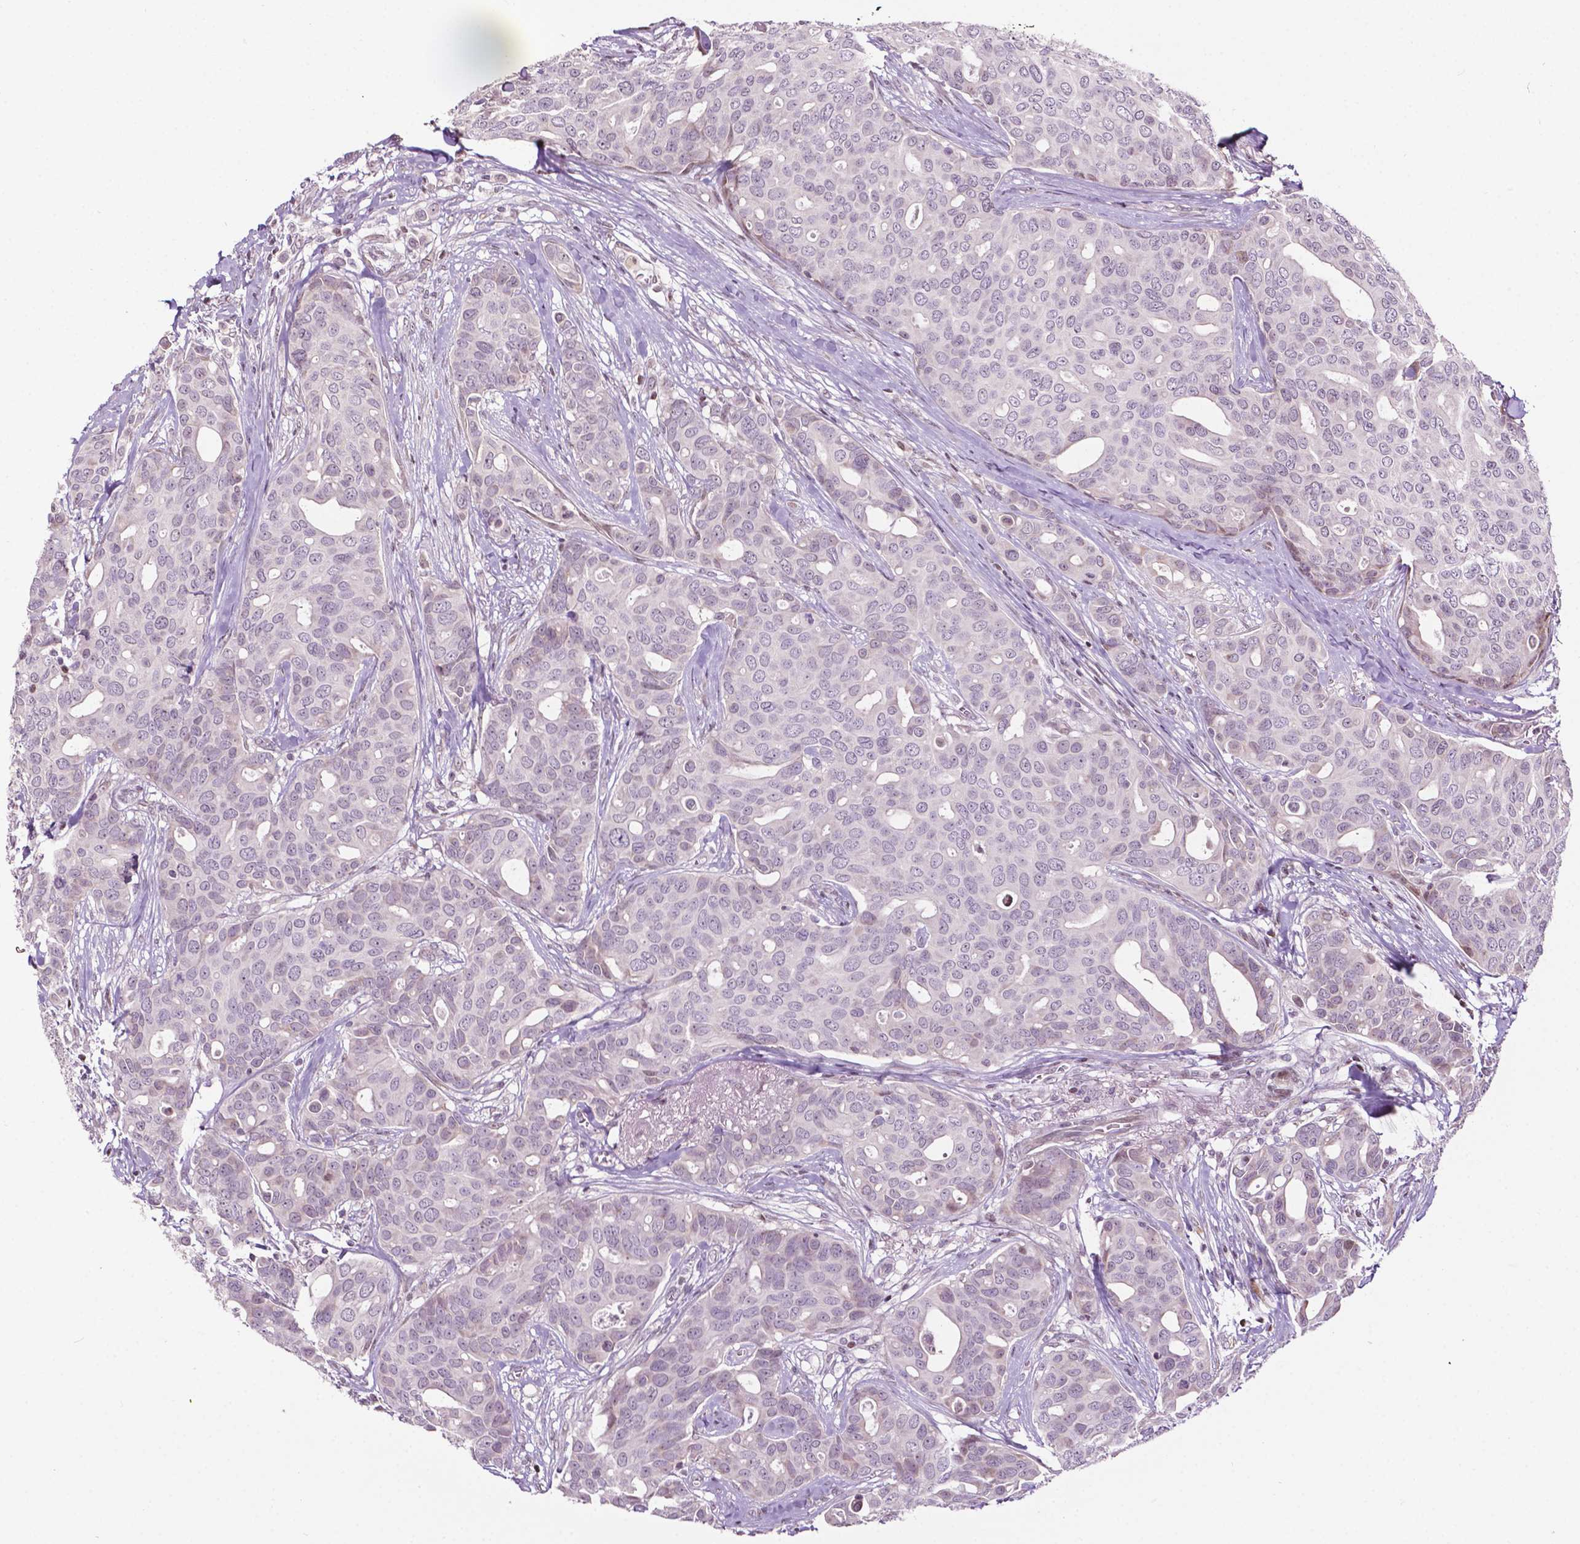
{"staining": {"intensity": "negative", "quantity": "none", "location": "none"}, "tissue": "breast cancer", "cell_type": "Tumor cells", "image_type": "cancer", "snomed": [{"axis": "morphology", "description": "Duct carcinoma"}, {"axis": "topography", "description": "Breast"}], "caption": "An immunohistochemistry photomicrograph of breast cancer (invasive ductal carcinoma) is shown. There is no staining in tumor cells of breast cancer (invasive ductal carcinoma).", "gene": "PTPN18", "patient": {"sex": "female", "age": 54}}